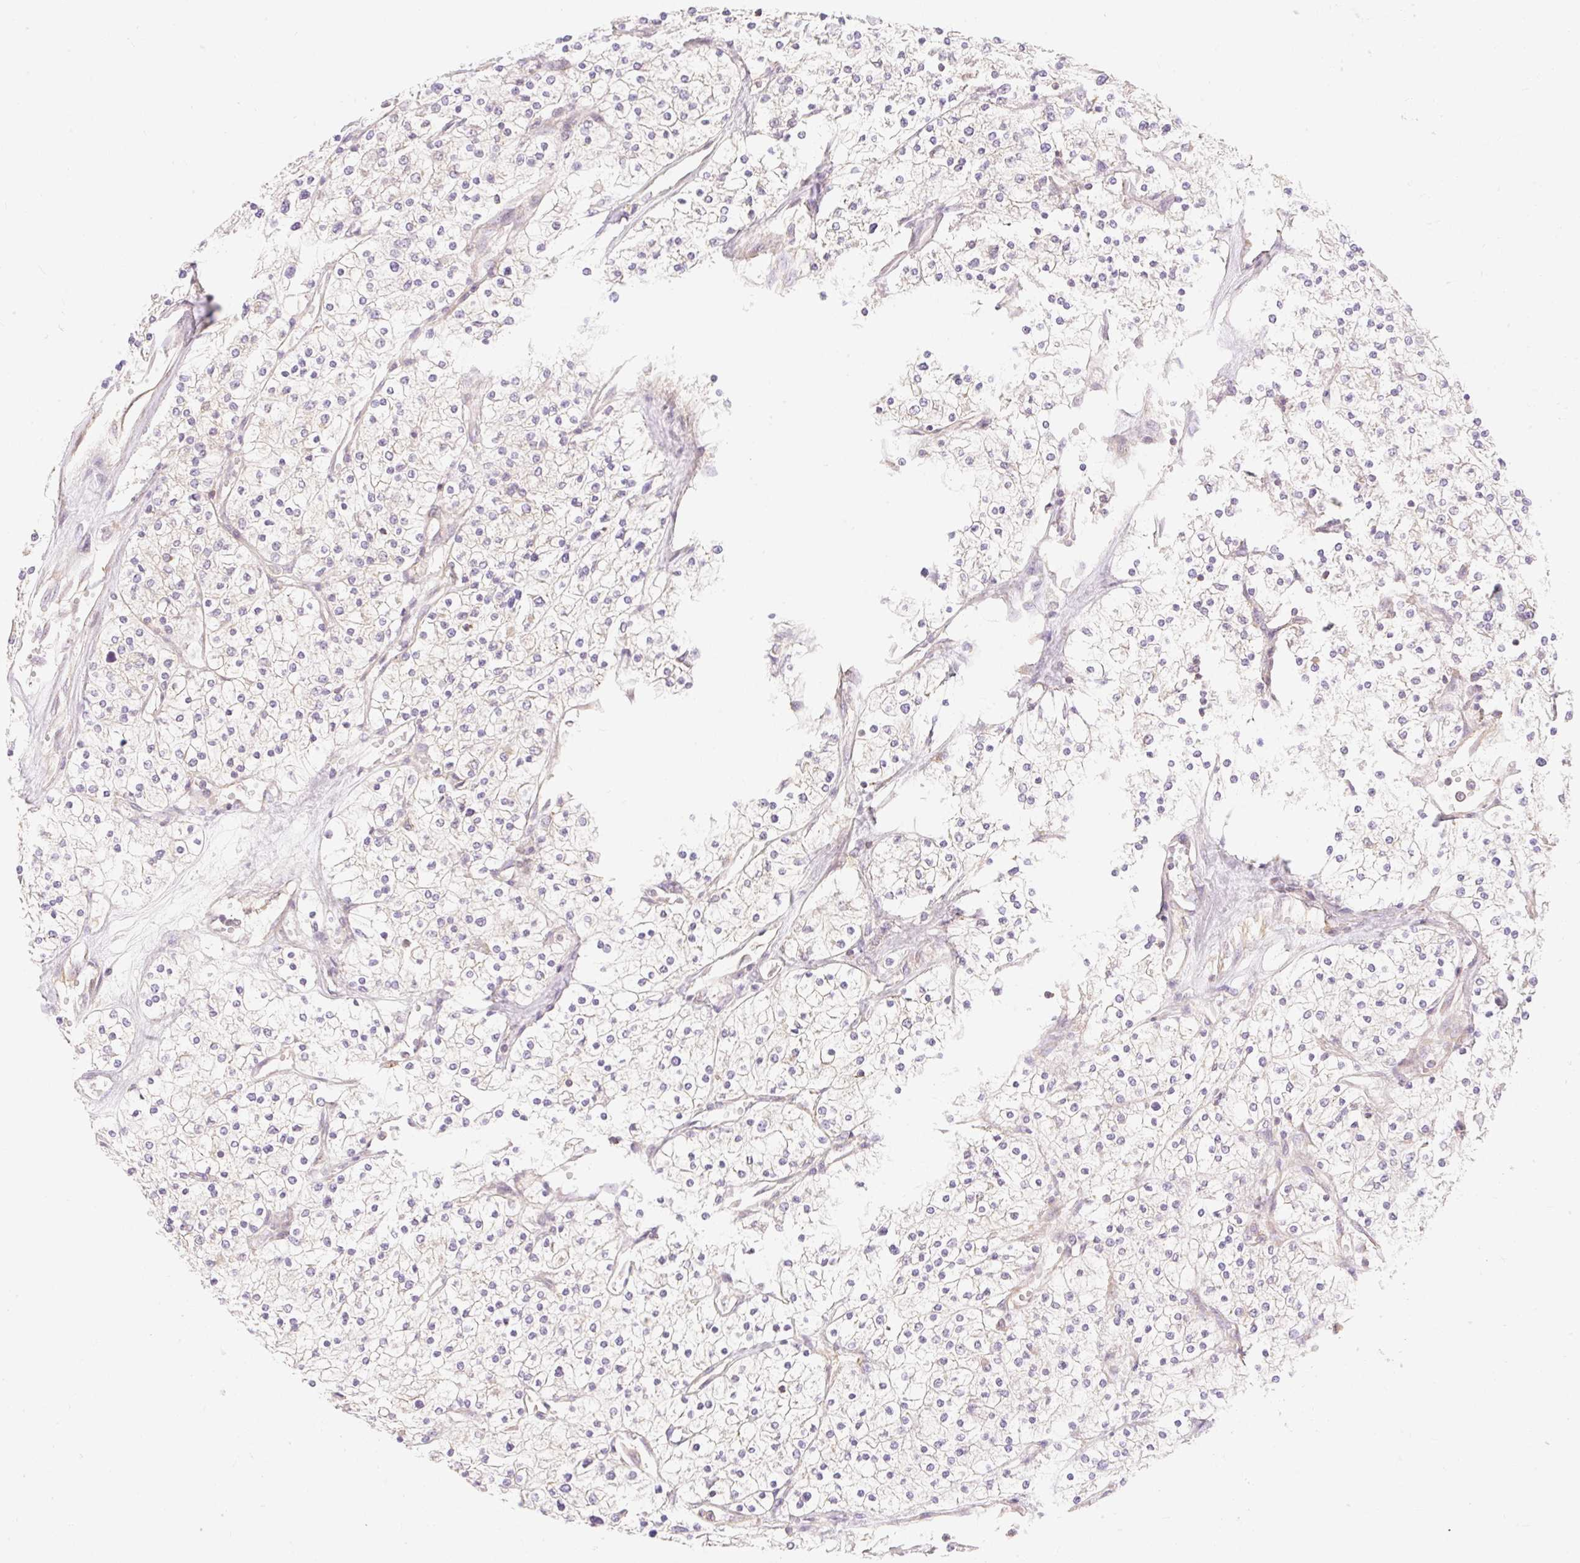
{"staining": {"intensity": "negative", "quantity": "none", "location": "none"}, "tissue": "renal cancer", "cell_type": "Tumor cells", "image_type": "cancer", "snomed": [{"axis": "morphology", "description": "Adenocarcinoma, NOS"}, {"axis": "topography", "description": "Kidney"}], "caption": "High power microscopy image of an IHC image of renal cancer (adenocarcinoma), revealing no significant positivity in tumor cells.", "gene": "EMC10", "patient": {"sex": "male", "age": 80}}